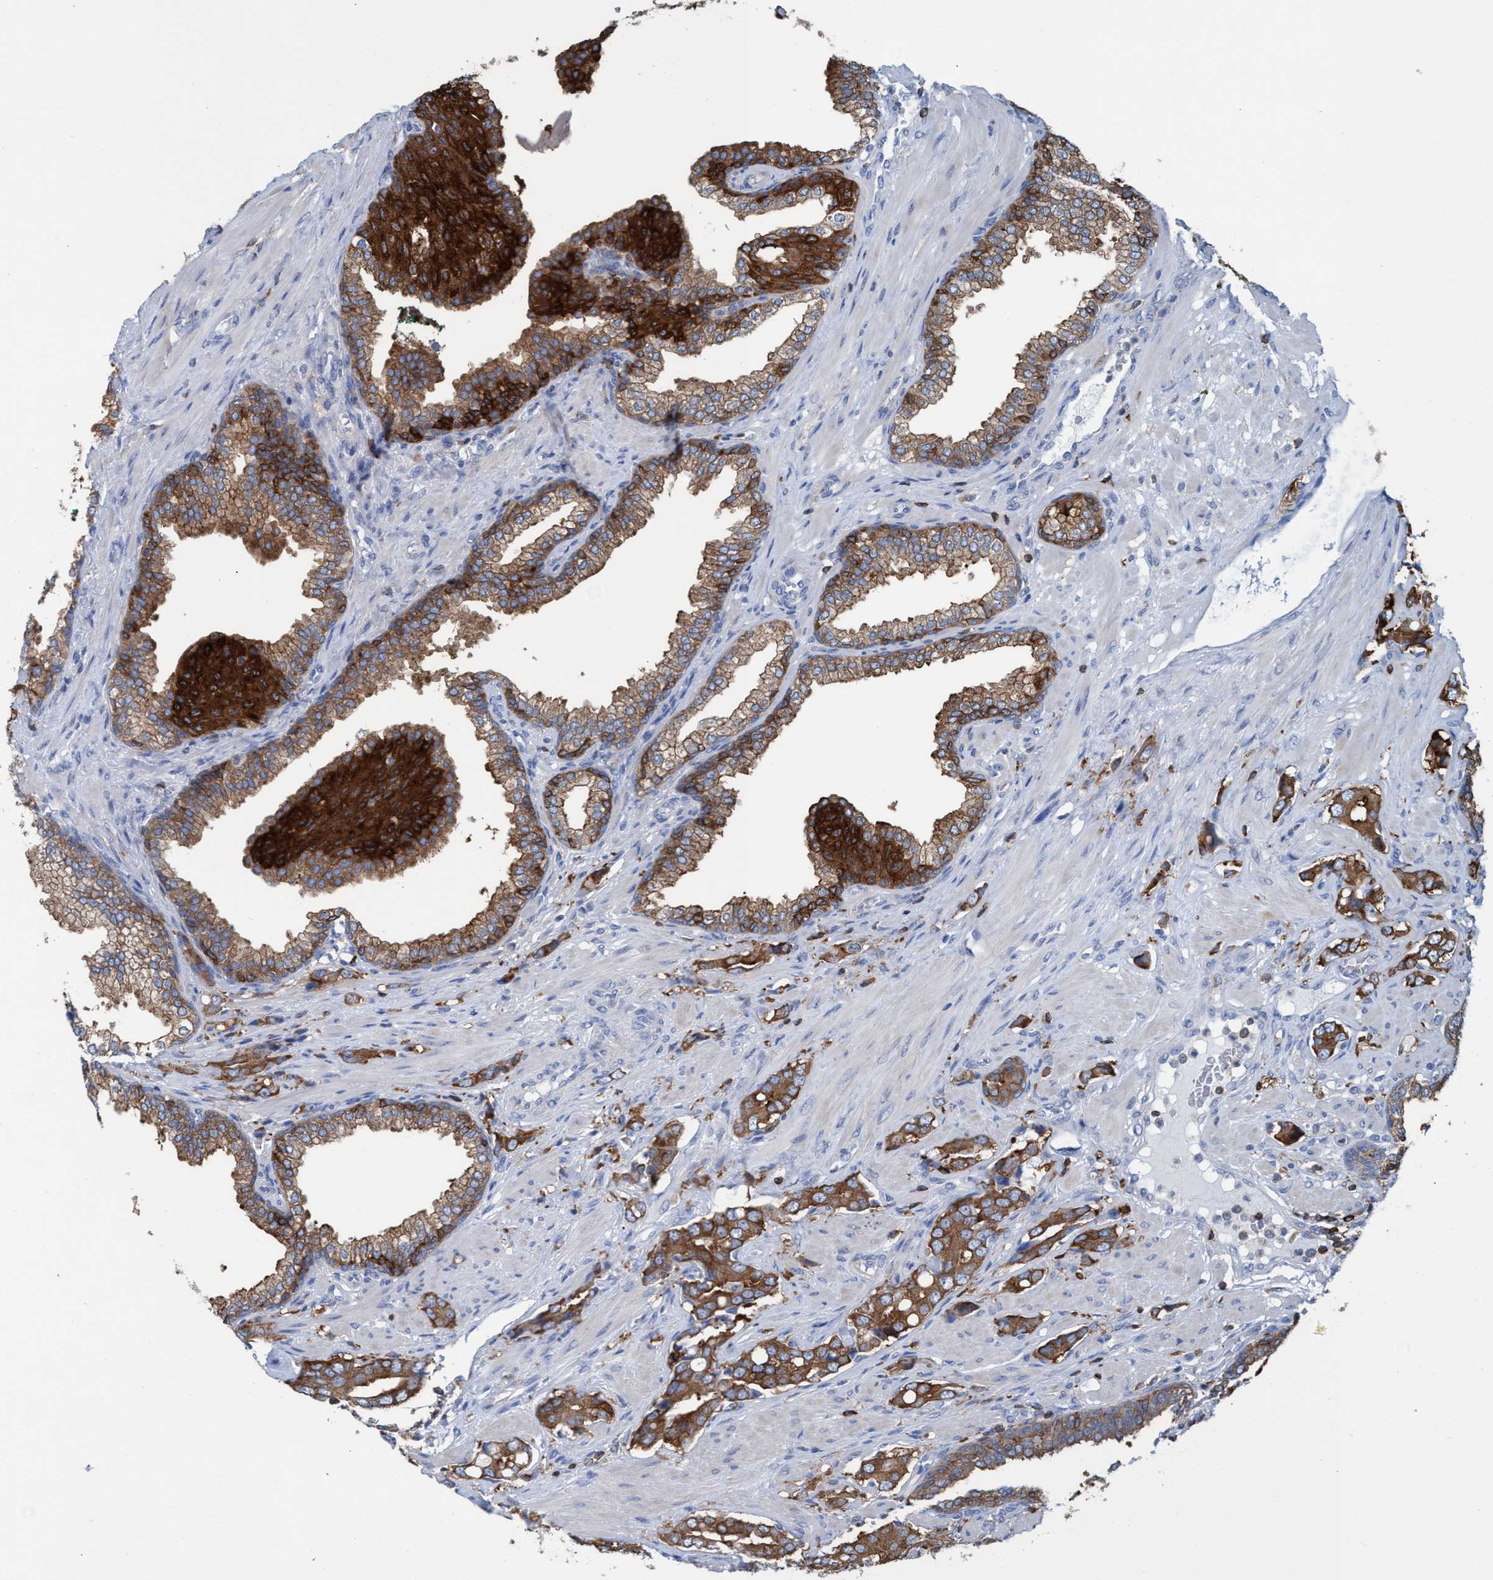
{"staining": {"intensity": "moderate", "quantity": ">75%", "location": "cytoplasmic/membranous"}, "tissue": "prostate cancer", "cell_type": "Tumor cells", "image_type": "cancer", "snomed": [{"axis": "morphology", "description": "Adenocarcinoma, High grade"}, {"axis": "topography", "description": "Prostate"}], "caption": "Immunohistochemistry of human prostate adenocarcinoma (high-grade) demonstrates medium levels of moderate cytoplasmic/membranous staining in approximately >75% of tumor cells.", "gene": "EZR", "patient": {"sex": "male", "age": 52}}